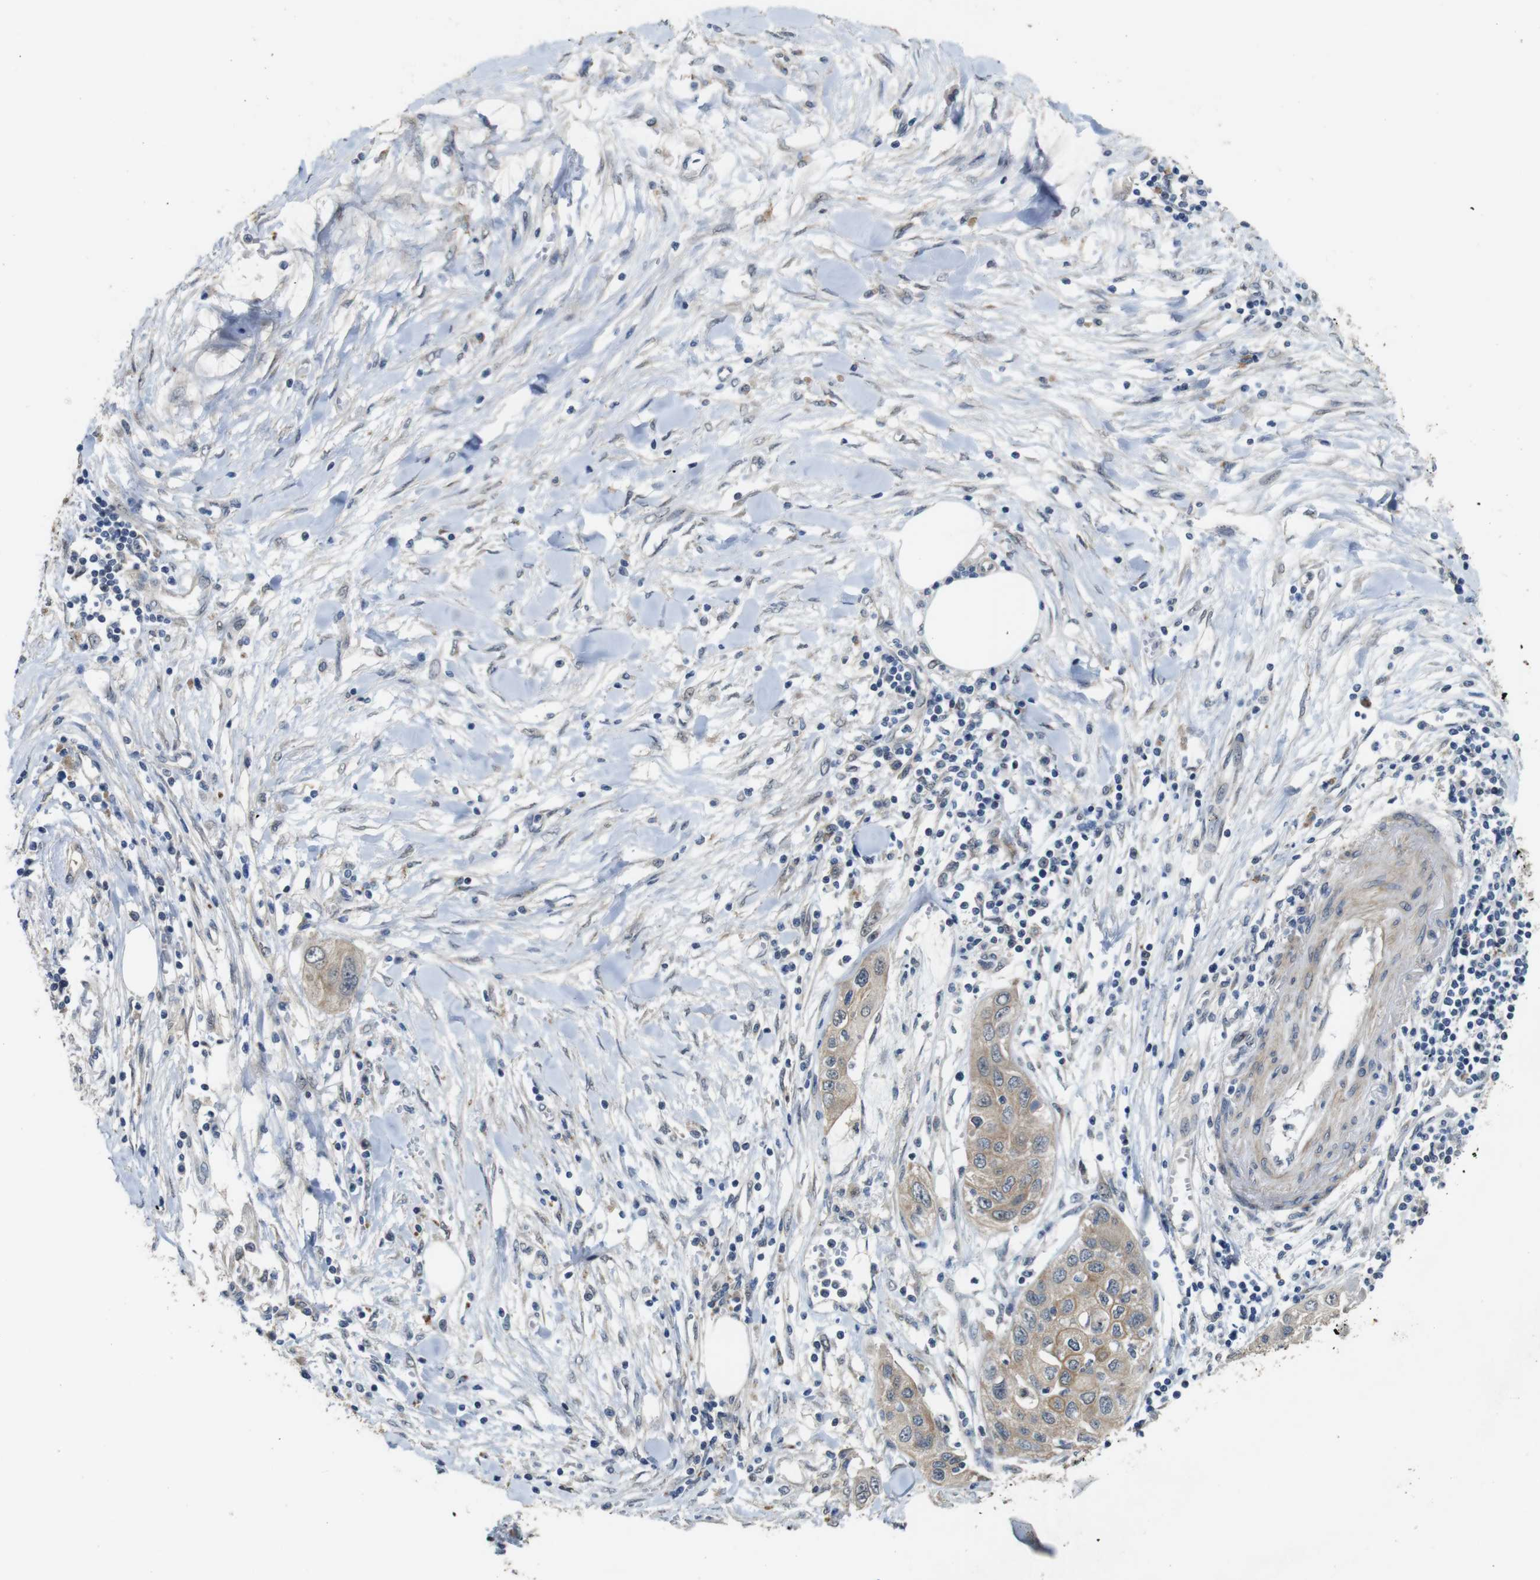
{"staining": {"intensity": "weak", "quantity": ">75%", "location": "cytoplasmic/membranous"}, "tissue": "pancreatic cancer", "cell_type": "Tumor cells", "image_type": "cancer", "snomed": [{"axis": "morphology", "description": "Adenocarcinoma, NOS"}, {"axis": "topography", "description": "Pancreas"}], "caption": "The histopathology image reveals staining of pancreatic cancer (adenocarcinoma), revealing weak cytoplasmic/membranous protein positivity (brown color) within tumor cells.", "gene": "CDC34", "patient": {"sex": "female", "age": 70}}